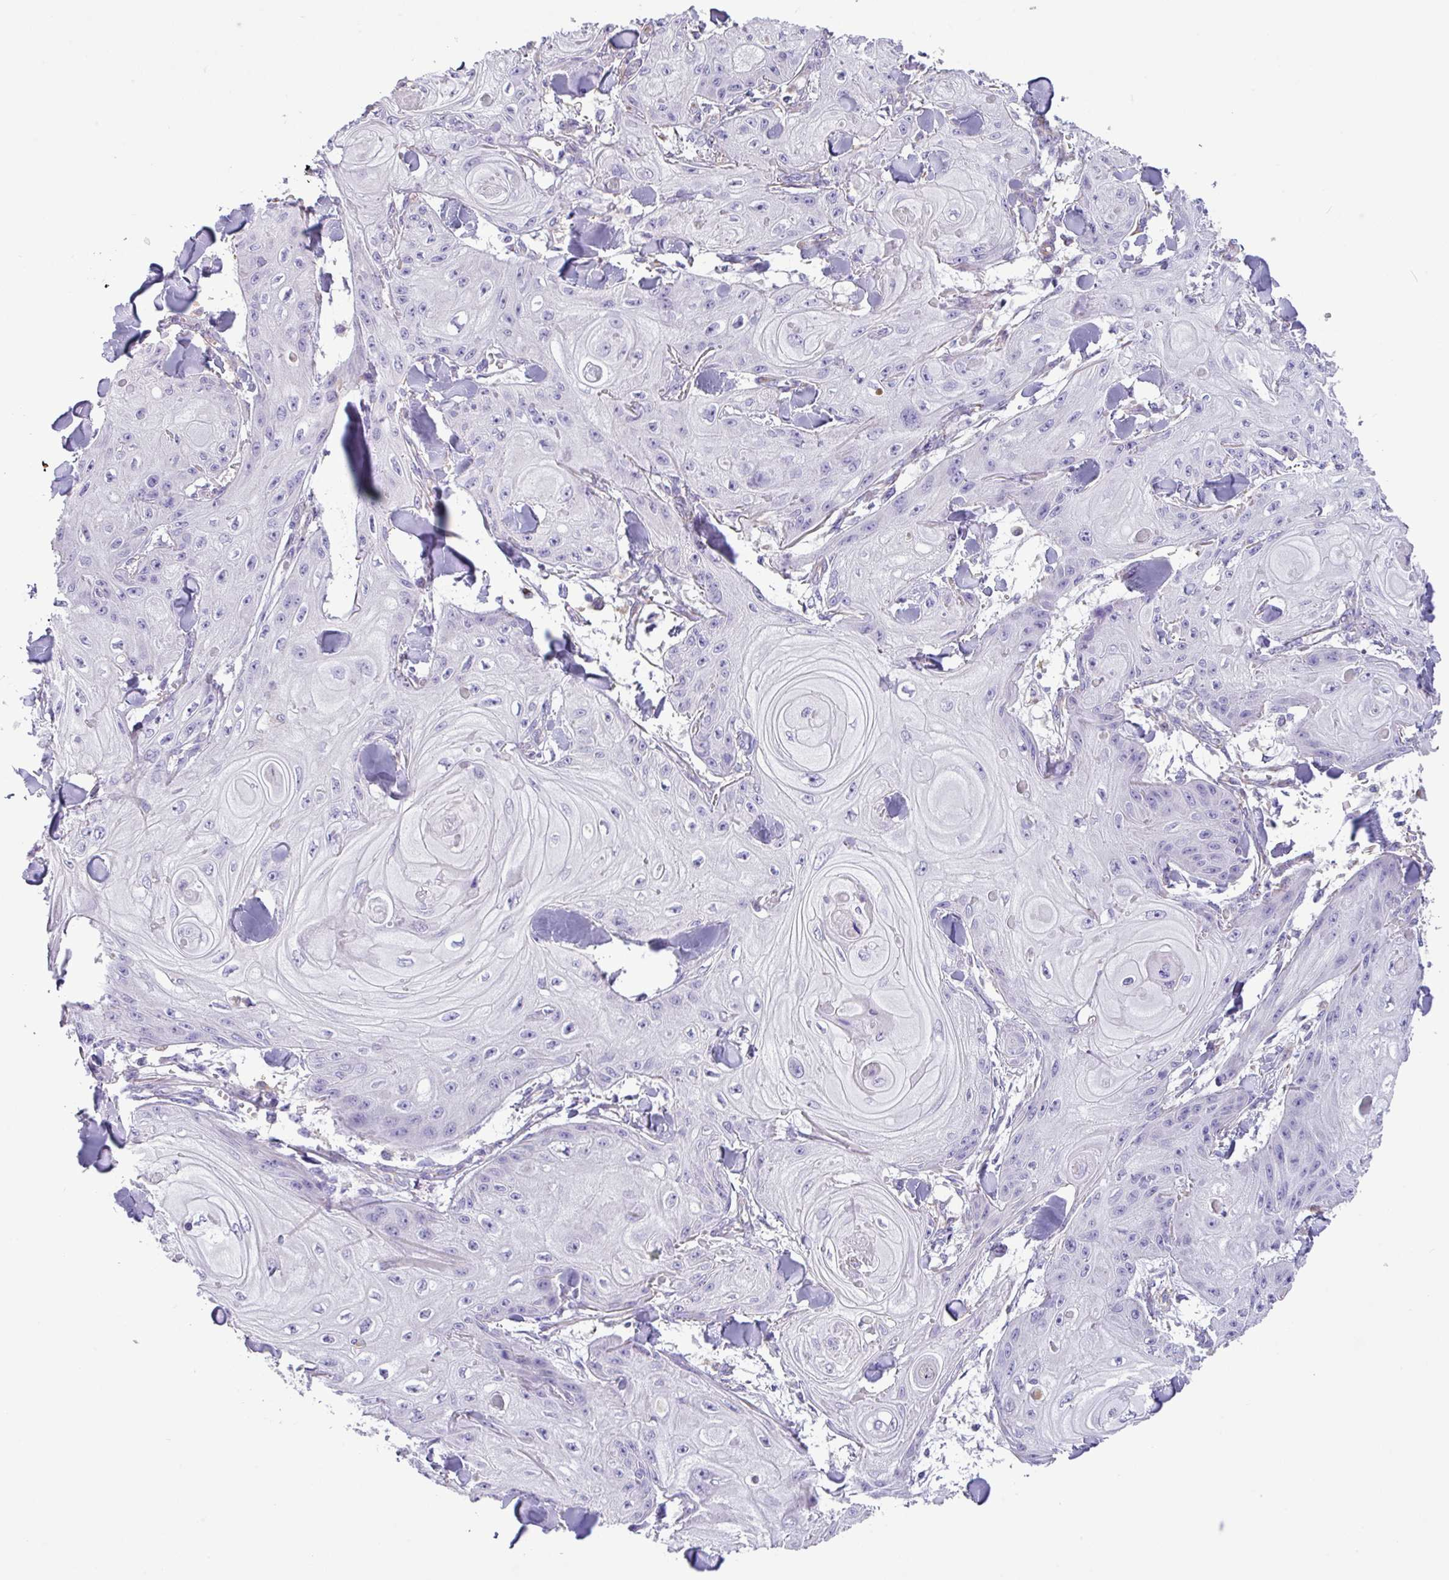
{"staining": {"intensity": "negative", "quantity": "none", "location": "none"}, "tissue": "skin cancer", "cell_type": "Tumor cells", "image_type": "cancer", "snomed": [{"axis": "morphology", "description": "Squamous cell carcinoma, NOS"}, {"axis": "topography", "description": "Skin"}], "caption": "There is no significant expression in tumor cells of skin cancer (squamous cell carcinoma). The staining was performed using DAB (3,3'-diaminobenzidine) to visualize the protein expression in brown, while the nuclei were stained in blue with hematoxylin (Magnification: 20x).", "gene": "MRM2", "patient": {"sex": "male", "age": 74}}